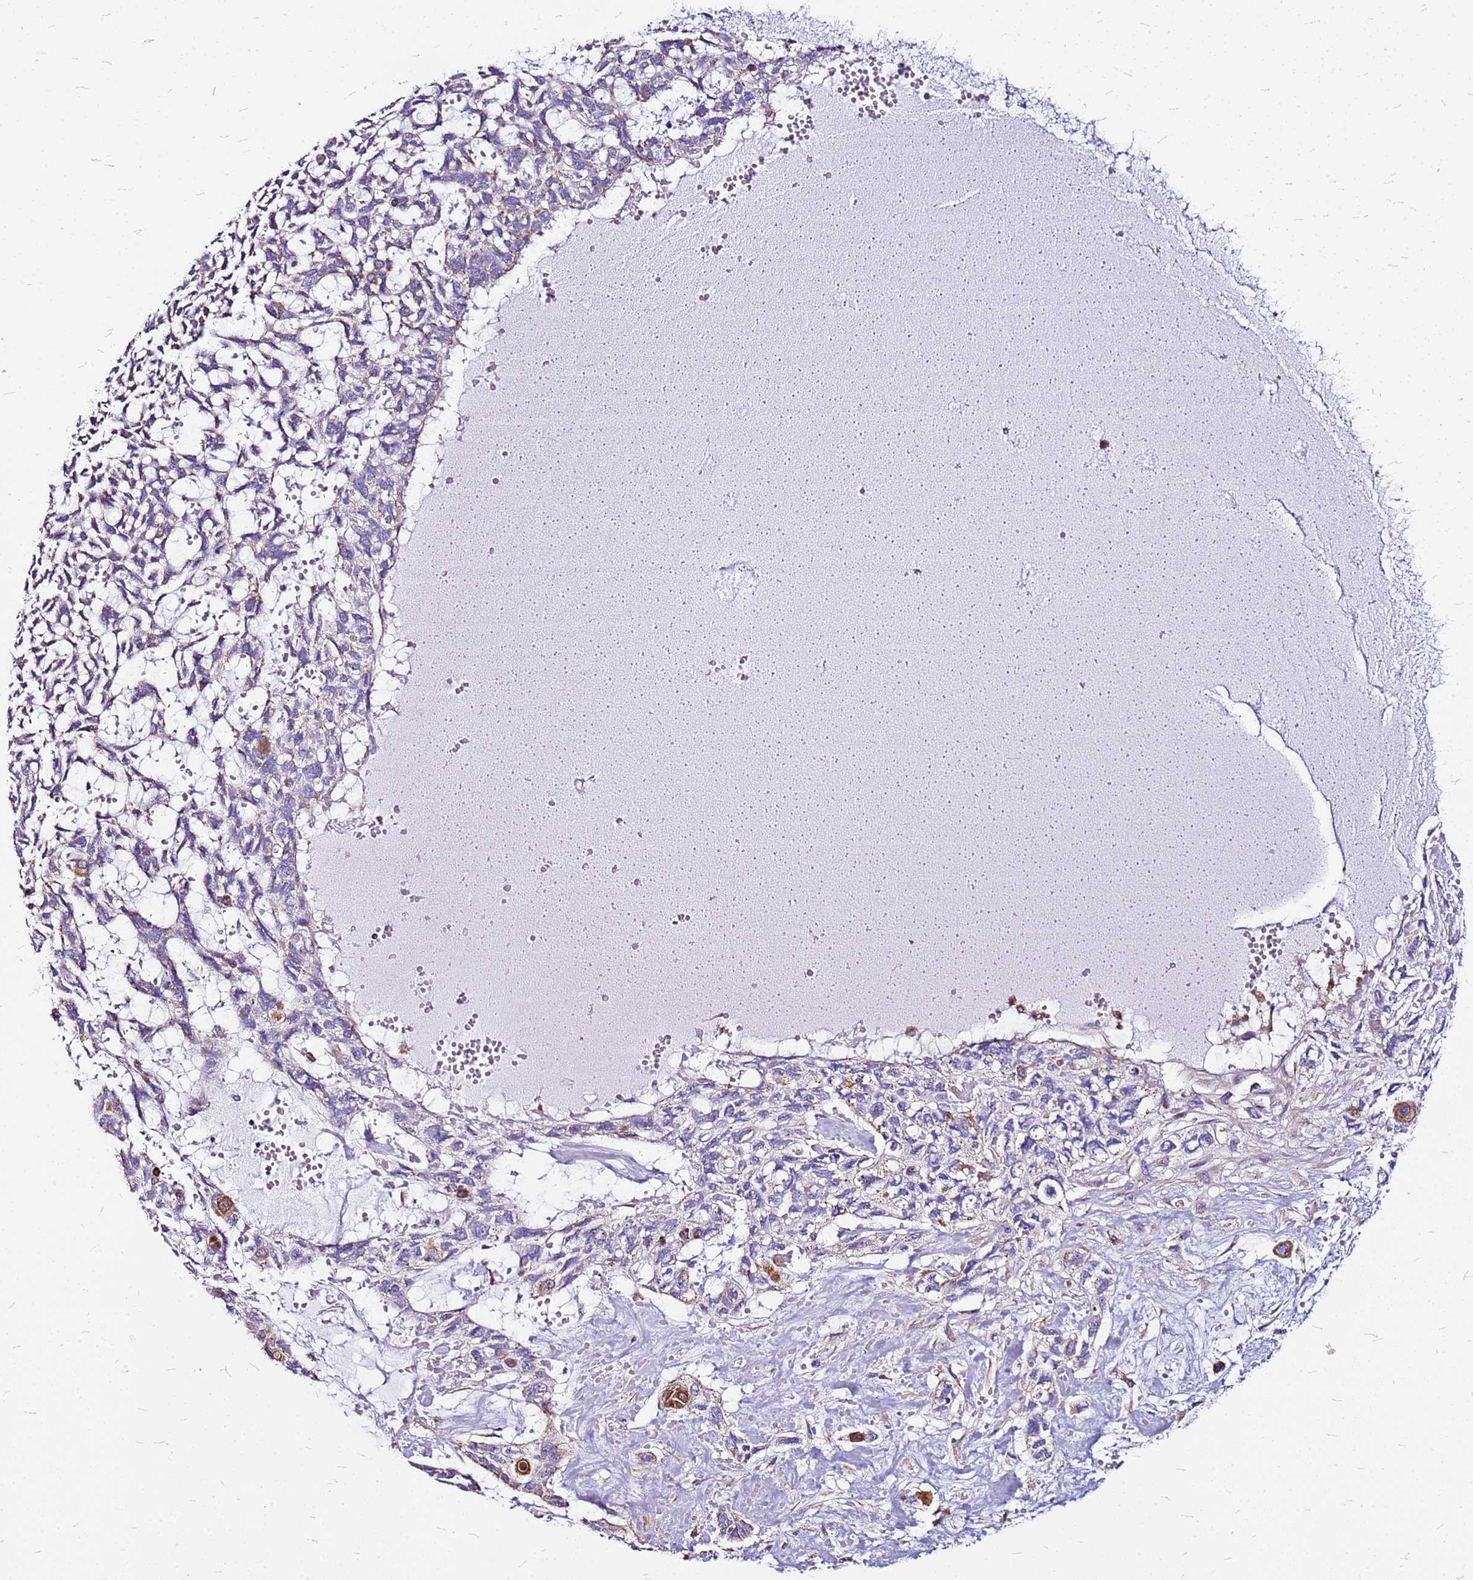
{"staining": {"intensity": "moderate", "quantity": "<25%", "location": "cytoplasmic/membranous"}, "tissue": "skin cancer", "cell_type": "Tumor cells", "image_type": "cancer", "snomed": [{"axis": "morphology", "description": "Basal cell carcinoma"}, {"axis": "topography", "description": "Skin"}], "caption": "Human skin cancer stained with a protein marker displays moderate staining in tumor cells.", "gene": "OR51T1", "patient": {"sex": "male", "age": 88}}